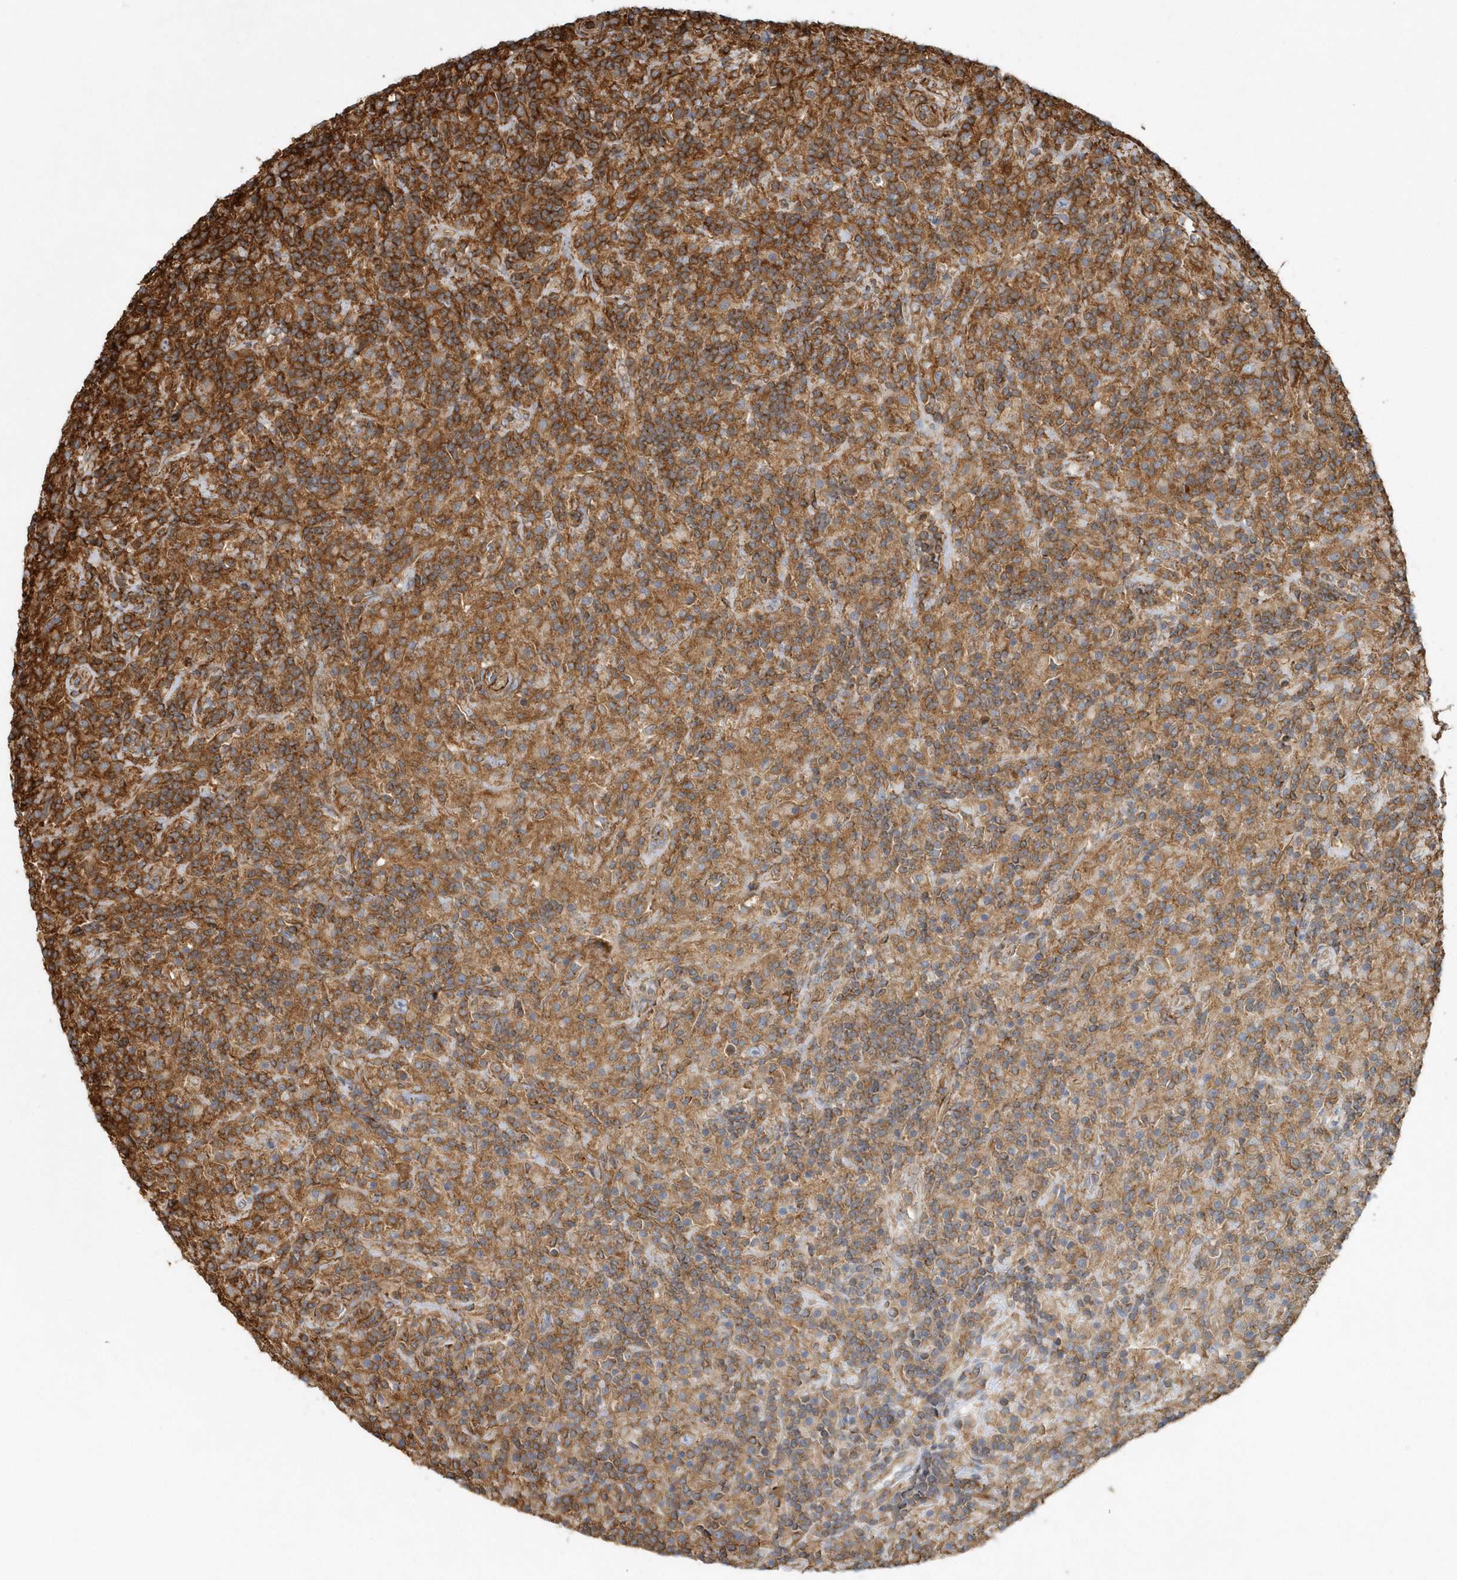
{"staining": {"intensity": "negative", "quantity": "none", "location": "none"}, "tissue": "lymphoma", "cell_type": "Tumor cells", "image_type": "cancer", "snomed": [{"axis": "morphology", "description": "Hodgkin's disease, NOS"}, {"axis": "topography", "description": "Lymph node"}], "caption": "The histopathology image demonstrates no significant staining in tumor cells of Hodgkin's disease.", "gene": "MMUT", "patient": {"sex": "male", "age": 70}}